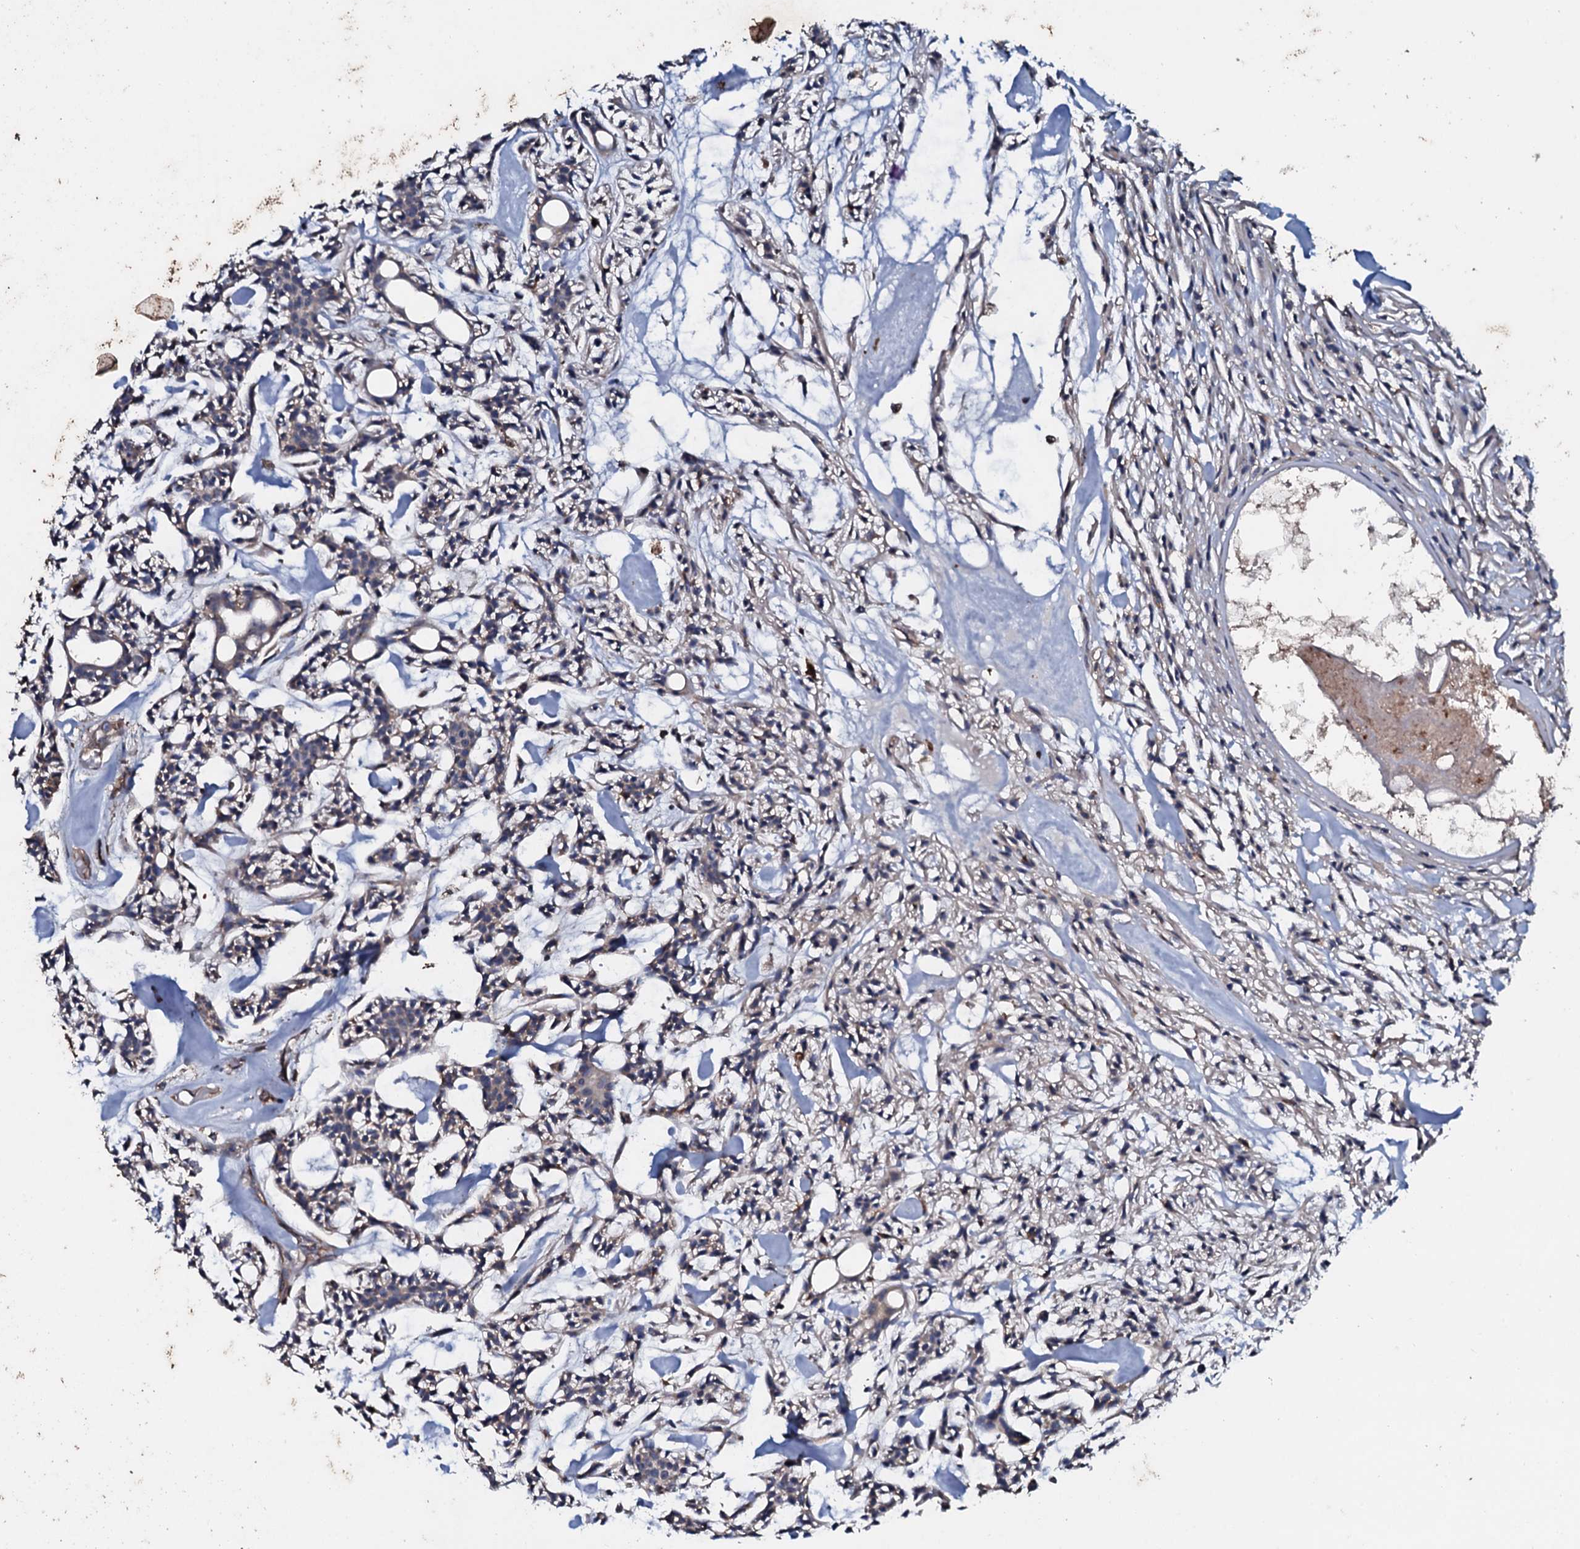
{"staining": {"intensity": "weak", "quantity": ">75%", "location": "cytoplasmic/membranous"}, "tissue": "head and neck cancer", "cell_type": "Tumor cells", "image_type": "cancer", "snomed": [{"axis": "morphology", "description": "Adenocarcinoma, NOS"}, {"axis": "topography", "description": "Salivary gland"}, {"axis": "topography", "description": "Head-Neck"}], "caption": "Immunohistochemistry (IHC) micrograph of human head and neck cancer (adenocarcinoma) stained for a protein (brown), which exhibits low levels of weak cytoplasmic/membranous staining in approximately >75% of tumor cells.", "gene": "GRK2", "patient": {"sex": "male", "age": 55}}